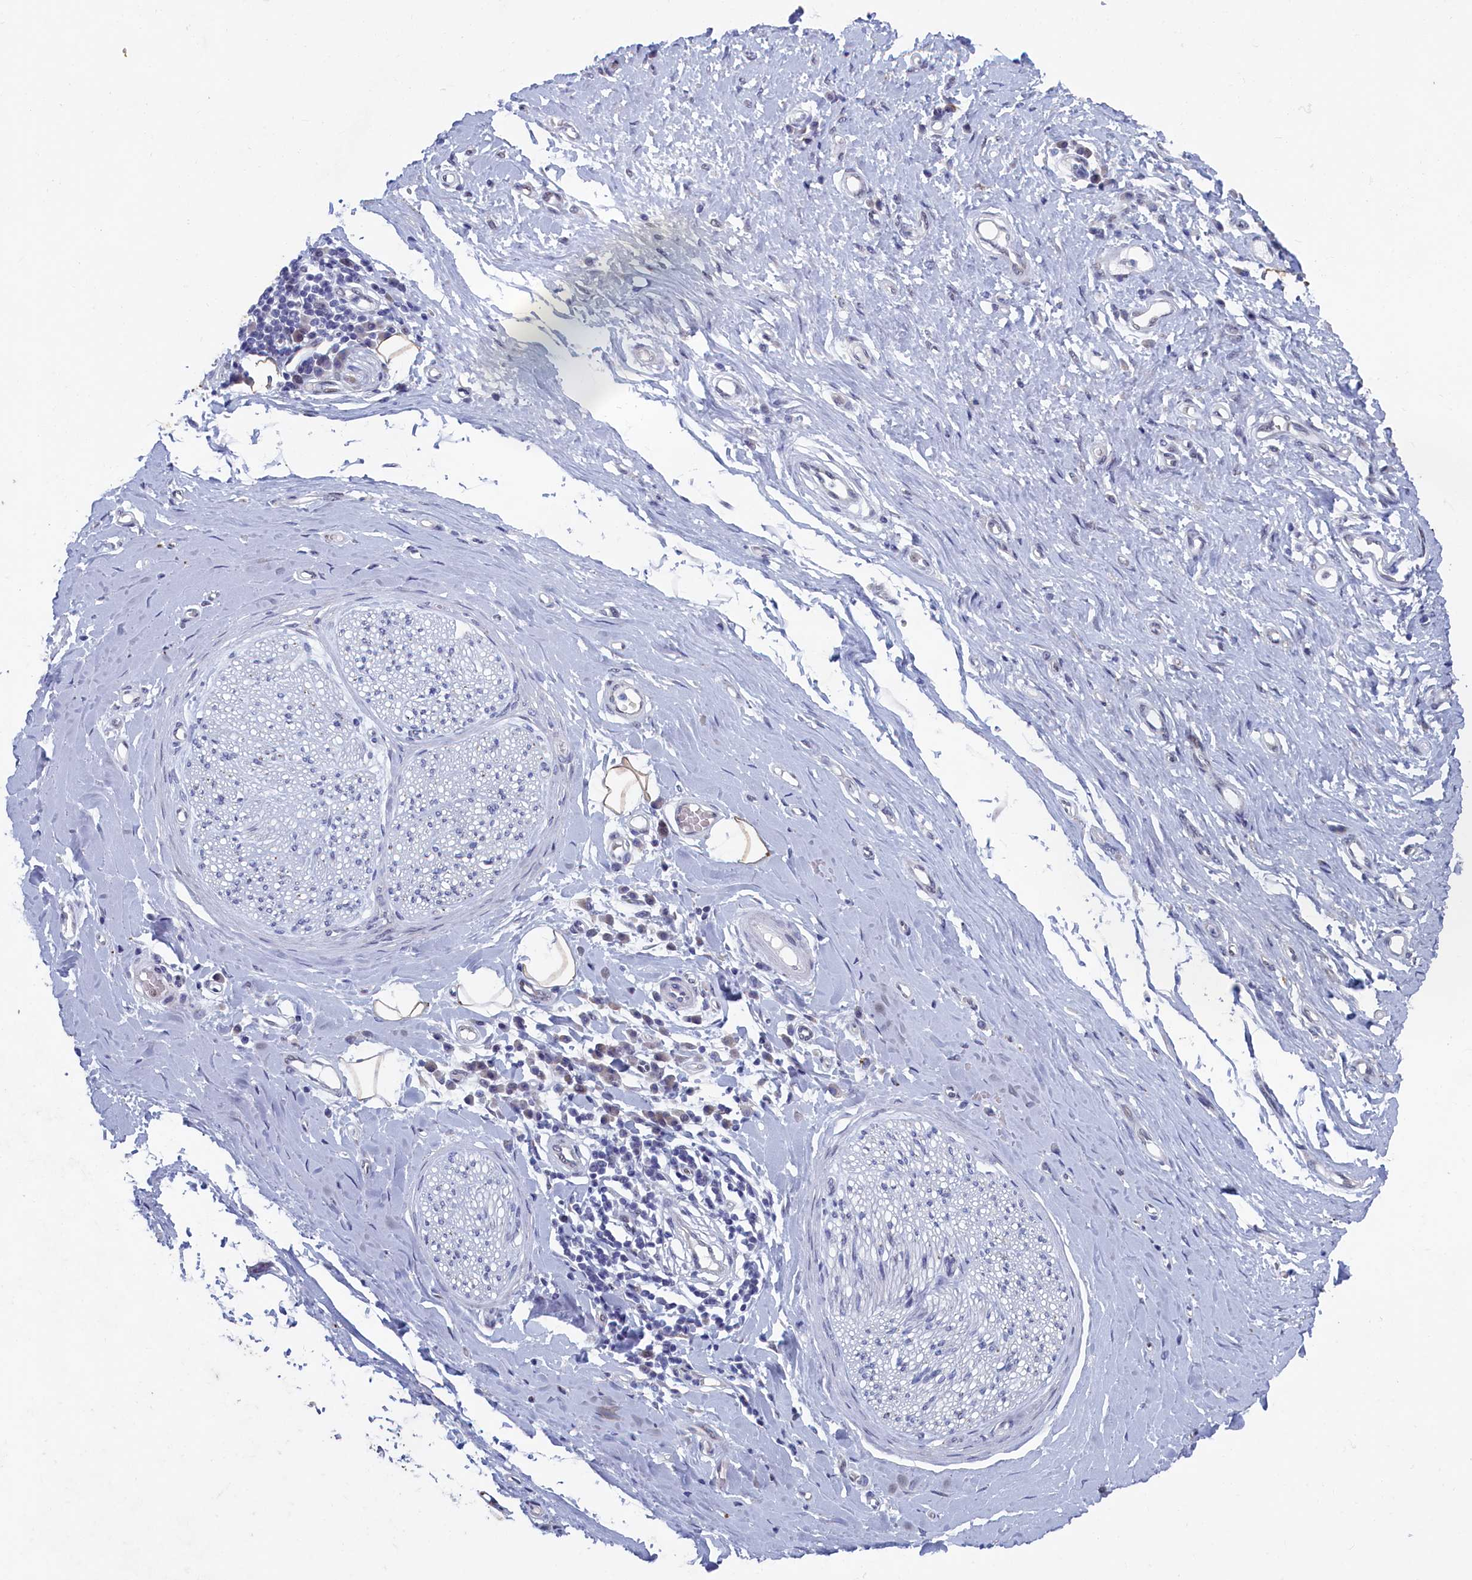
{"staining": {"intensity": "negative", "quantity": "none", "location": "none"}, "tissue": "adipose tissue", "cell_type": "Adipocytes", "image_type": "normal", "snomed": [{"axis": "morphology", "description": "Normal tissue, NOS"}, {"axis": "morphology", "description": "Adenocarcinoma, NOS"}, {"axis": "topography", "description": "Esophagus"}, {"axis": "topography", "description": "Stomach, upper"}, {"axis": "topography", "description": "Peripheral nerve tissue"}], "caption": "The micrograph displays no staining of adipocytes in normal adipose tissue.", "gene": "WDR76", "patient": {"sex": "male", "age": 62}}